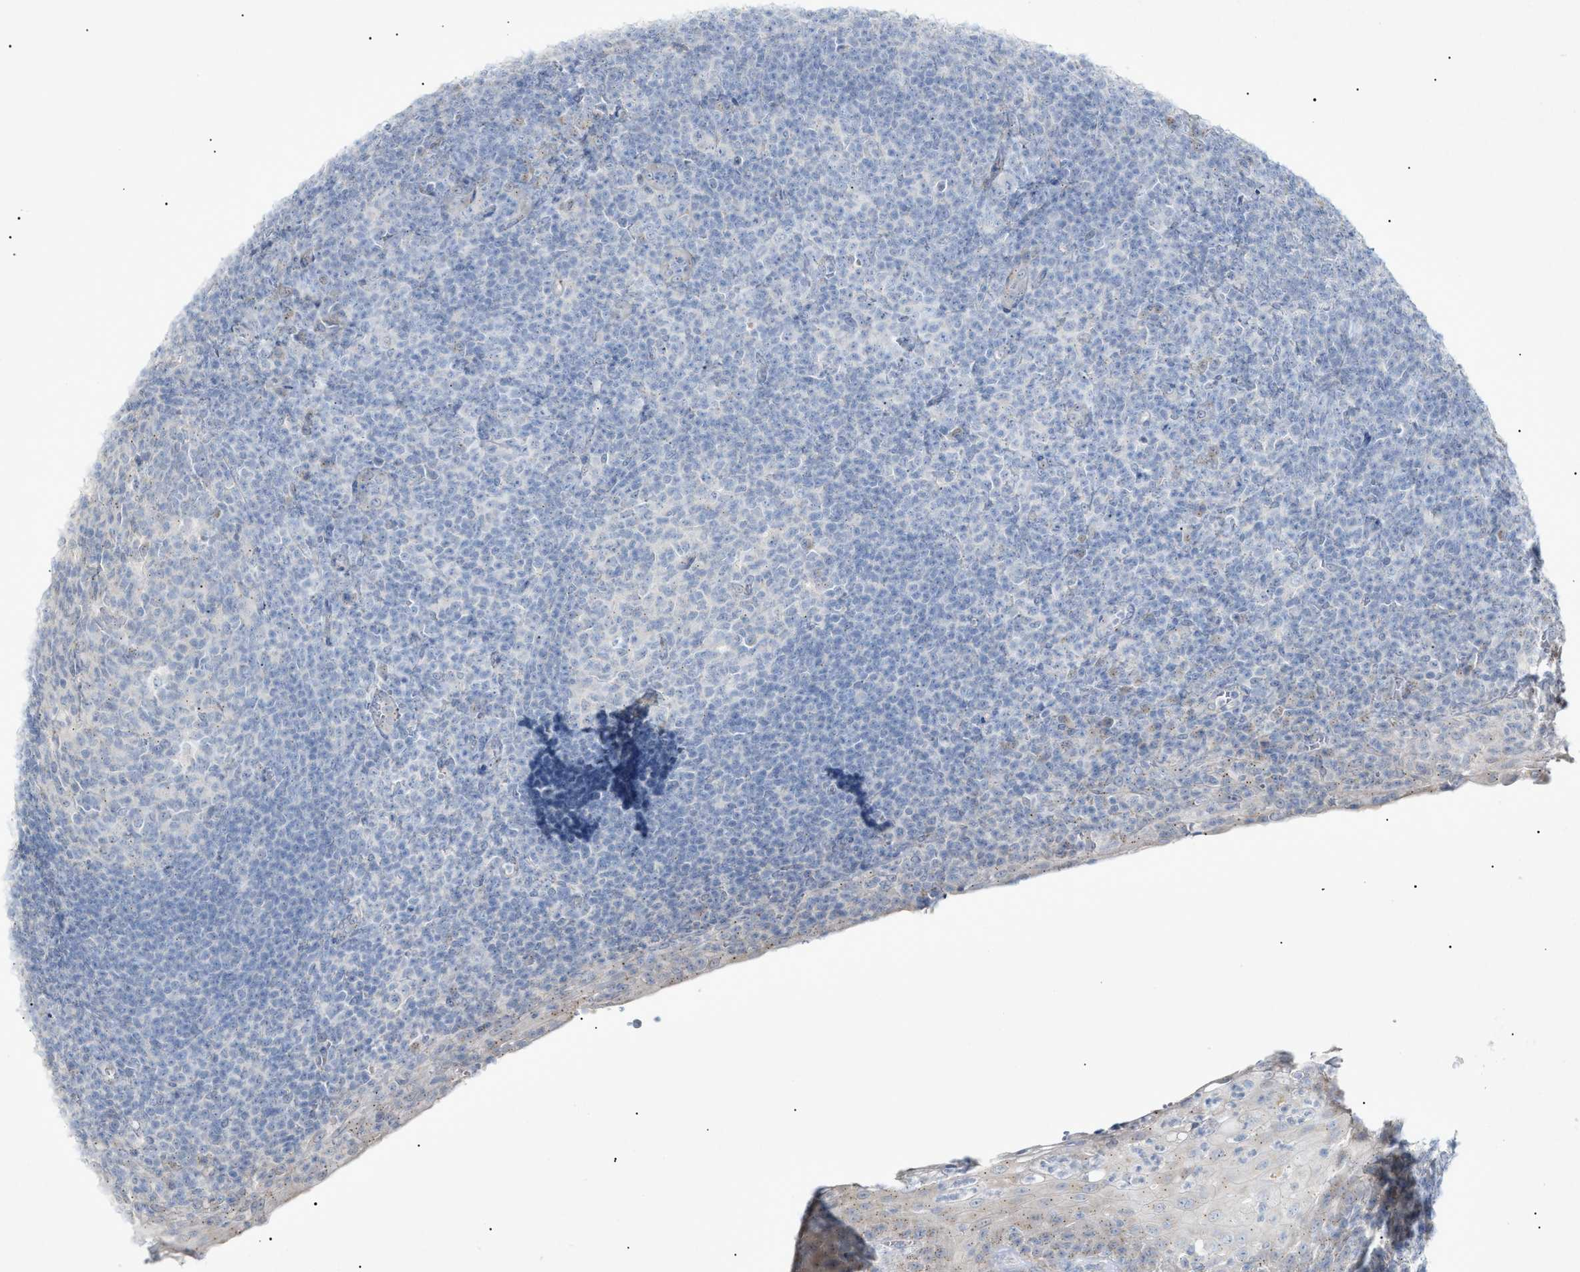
{"staining": {"intensity": "negative", "quantity": "none", "location": "none"}, "tissue": "tonsil", "cell_type": "Germinal center cells", "image_type": "normal", "snomed": [{"axis": "morphology", "description": "Normal tissue, NOS"}, {"axis": "topography", "description": "Tonsil"}], "caption": "High power microscopy photomicrograph of an immunohistochemistry (IHC) histopathology image of benign tonsil, revealing no significant positivity in germinal center cells.", "gene": "SLC25A31", "patient": {"sex": "male", "age": 37}}